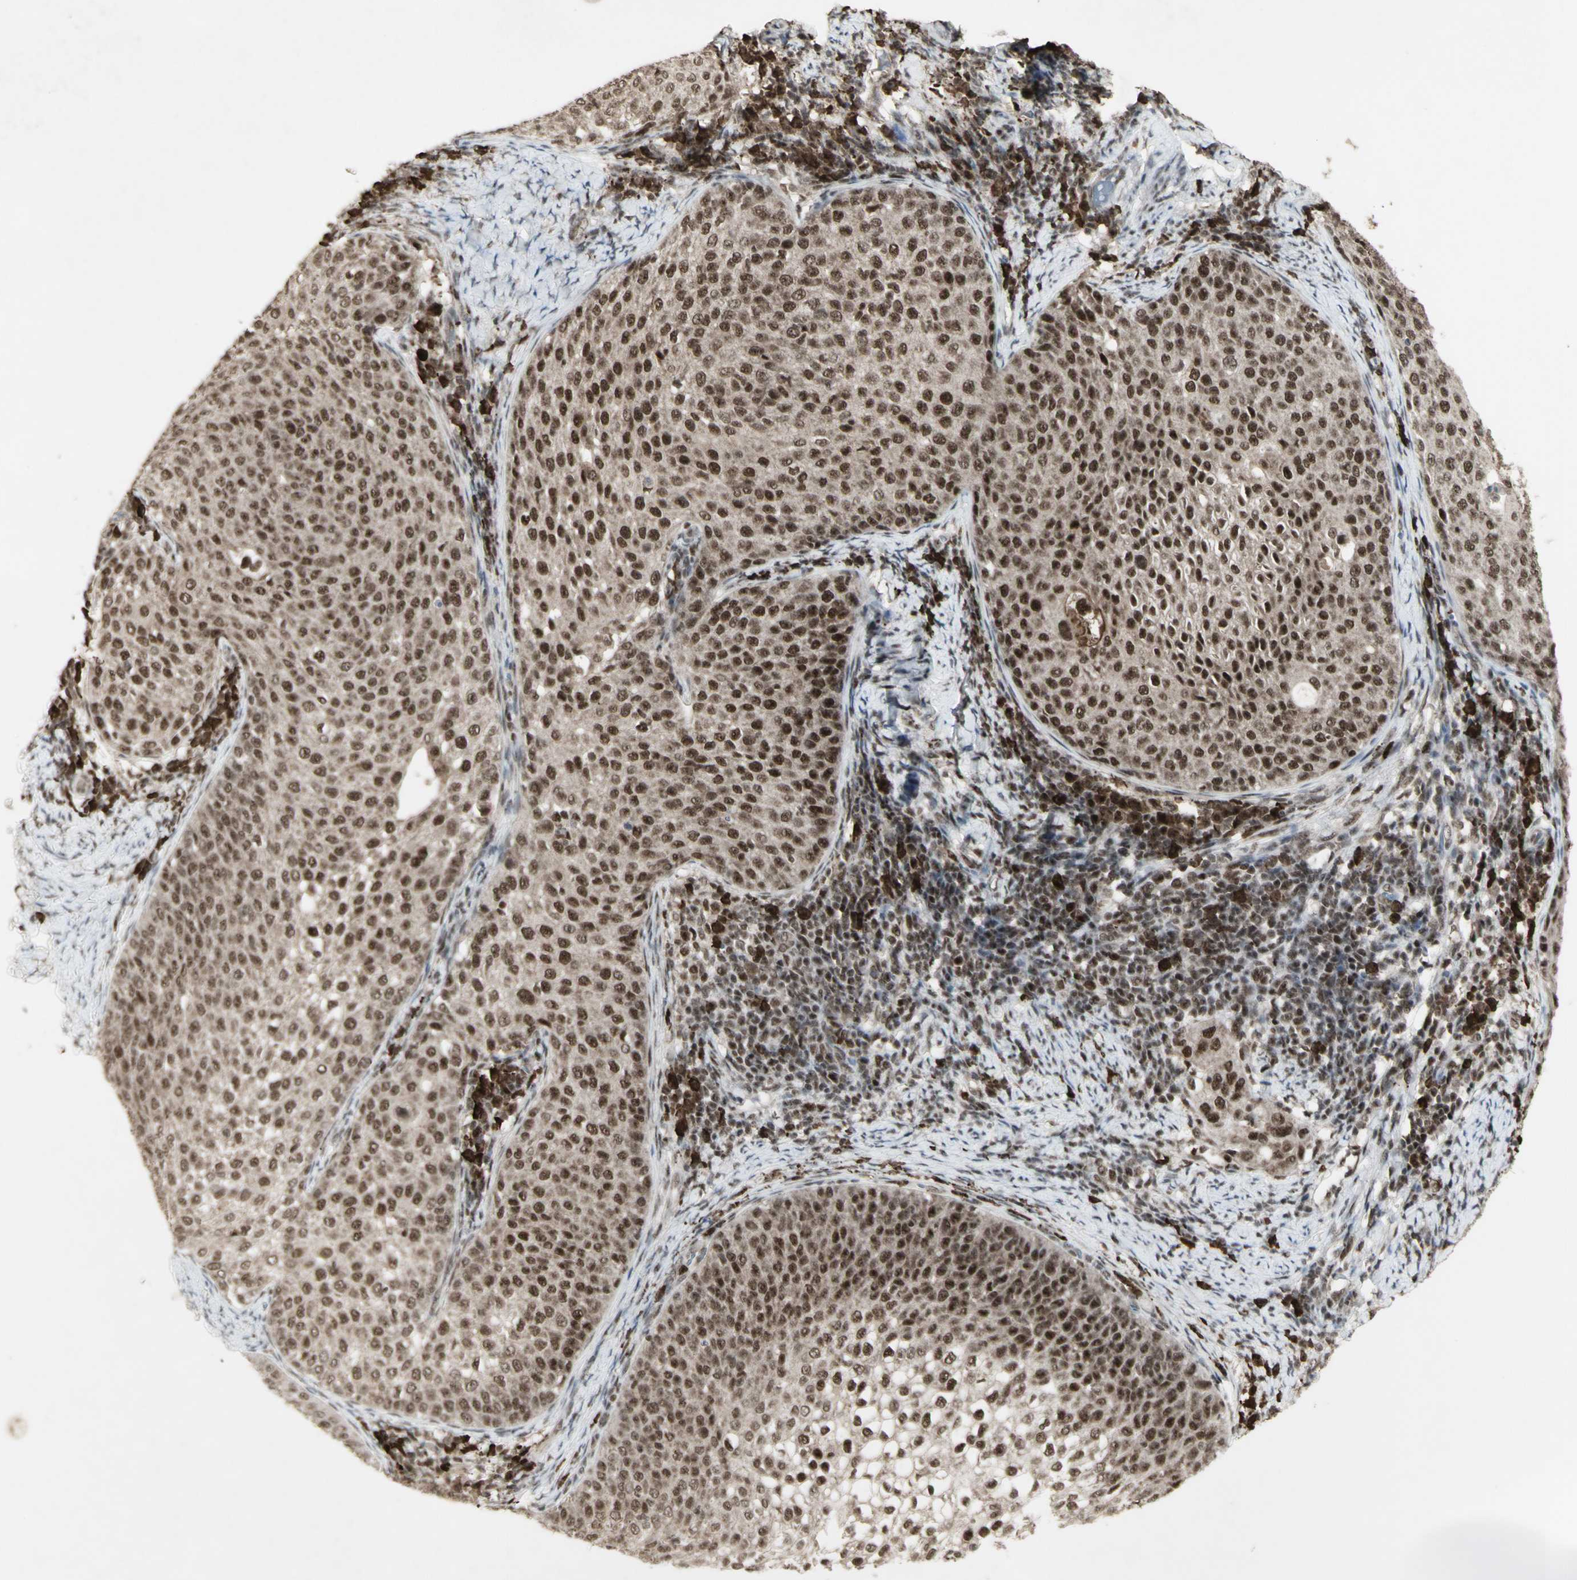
{"staining": {"intensity": "moderate", "quantity": ">75%", "location": "cytoplasmic/membranous,nuclear"}, "tissue": "cervical cancer", "cell_type": "Tumor cells", "image_type": "cancer", "snomed": [{"axis": "morphology", "description": "Squamous cell carcinoma, NOS"}, {"axis": "topography", "description": "Cervix"}], "caption": "The micrograph shows a brown stain indicating the presence of a protein in the cytoplasmic/membranous and nuclear of tumor cells in cervical cancer. The staining was performed using DAB to visualize the protein expression in brown, while the nuclei were stained in blue with hematoxylin (Magnification: 20x).", "gene": "CCNT1", "patient": {"sex": "female", "age": 51}}